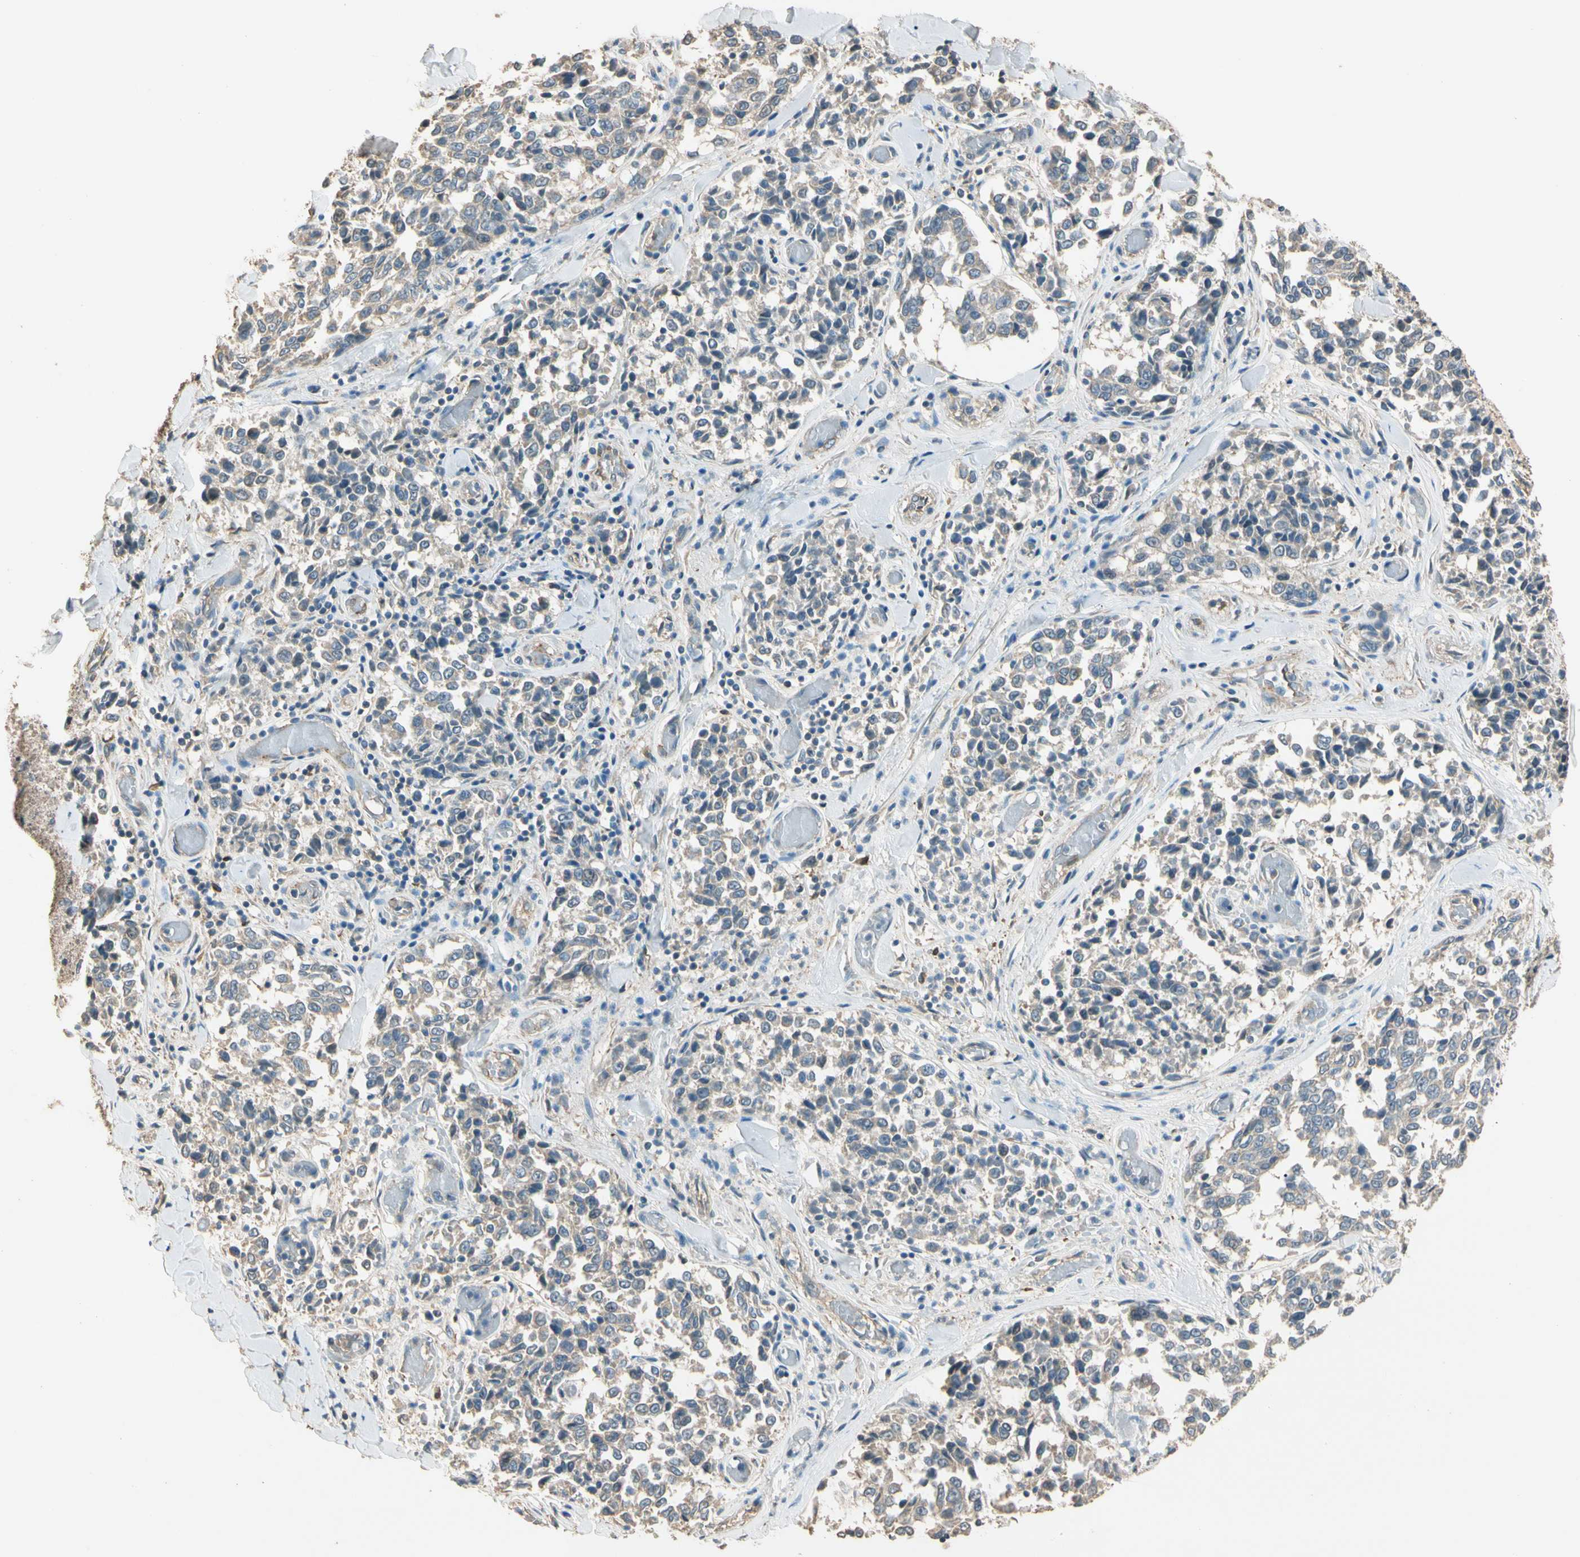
{"staining": {"intensity": "weak", "quantity": ">75%", "location": "cytoplasmic/membranous"}, "tissue": "melanoma", "cell_type": "Tumor cells", "image_type": "cancer", "snomed": [{"axis": "morphology", "description": "Malignant melanoma, NOS"}, {"axis": "topography", "description": "Skin"}], "caption": "Malignant melanoma stained with immunohistochemistry (IHC) exhibits weak cytoplasmic/membranous expression in about >75% of tumor cells.", "gene": "CDH6", "patient": {"sex": "female", "age": 64}}